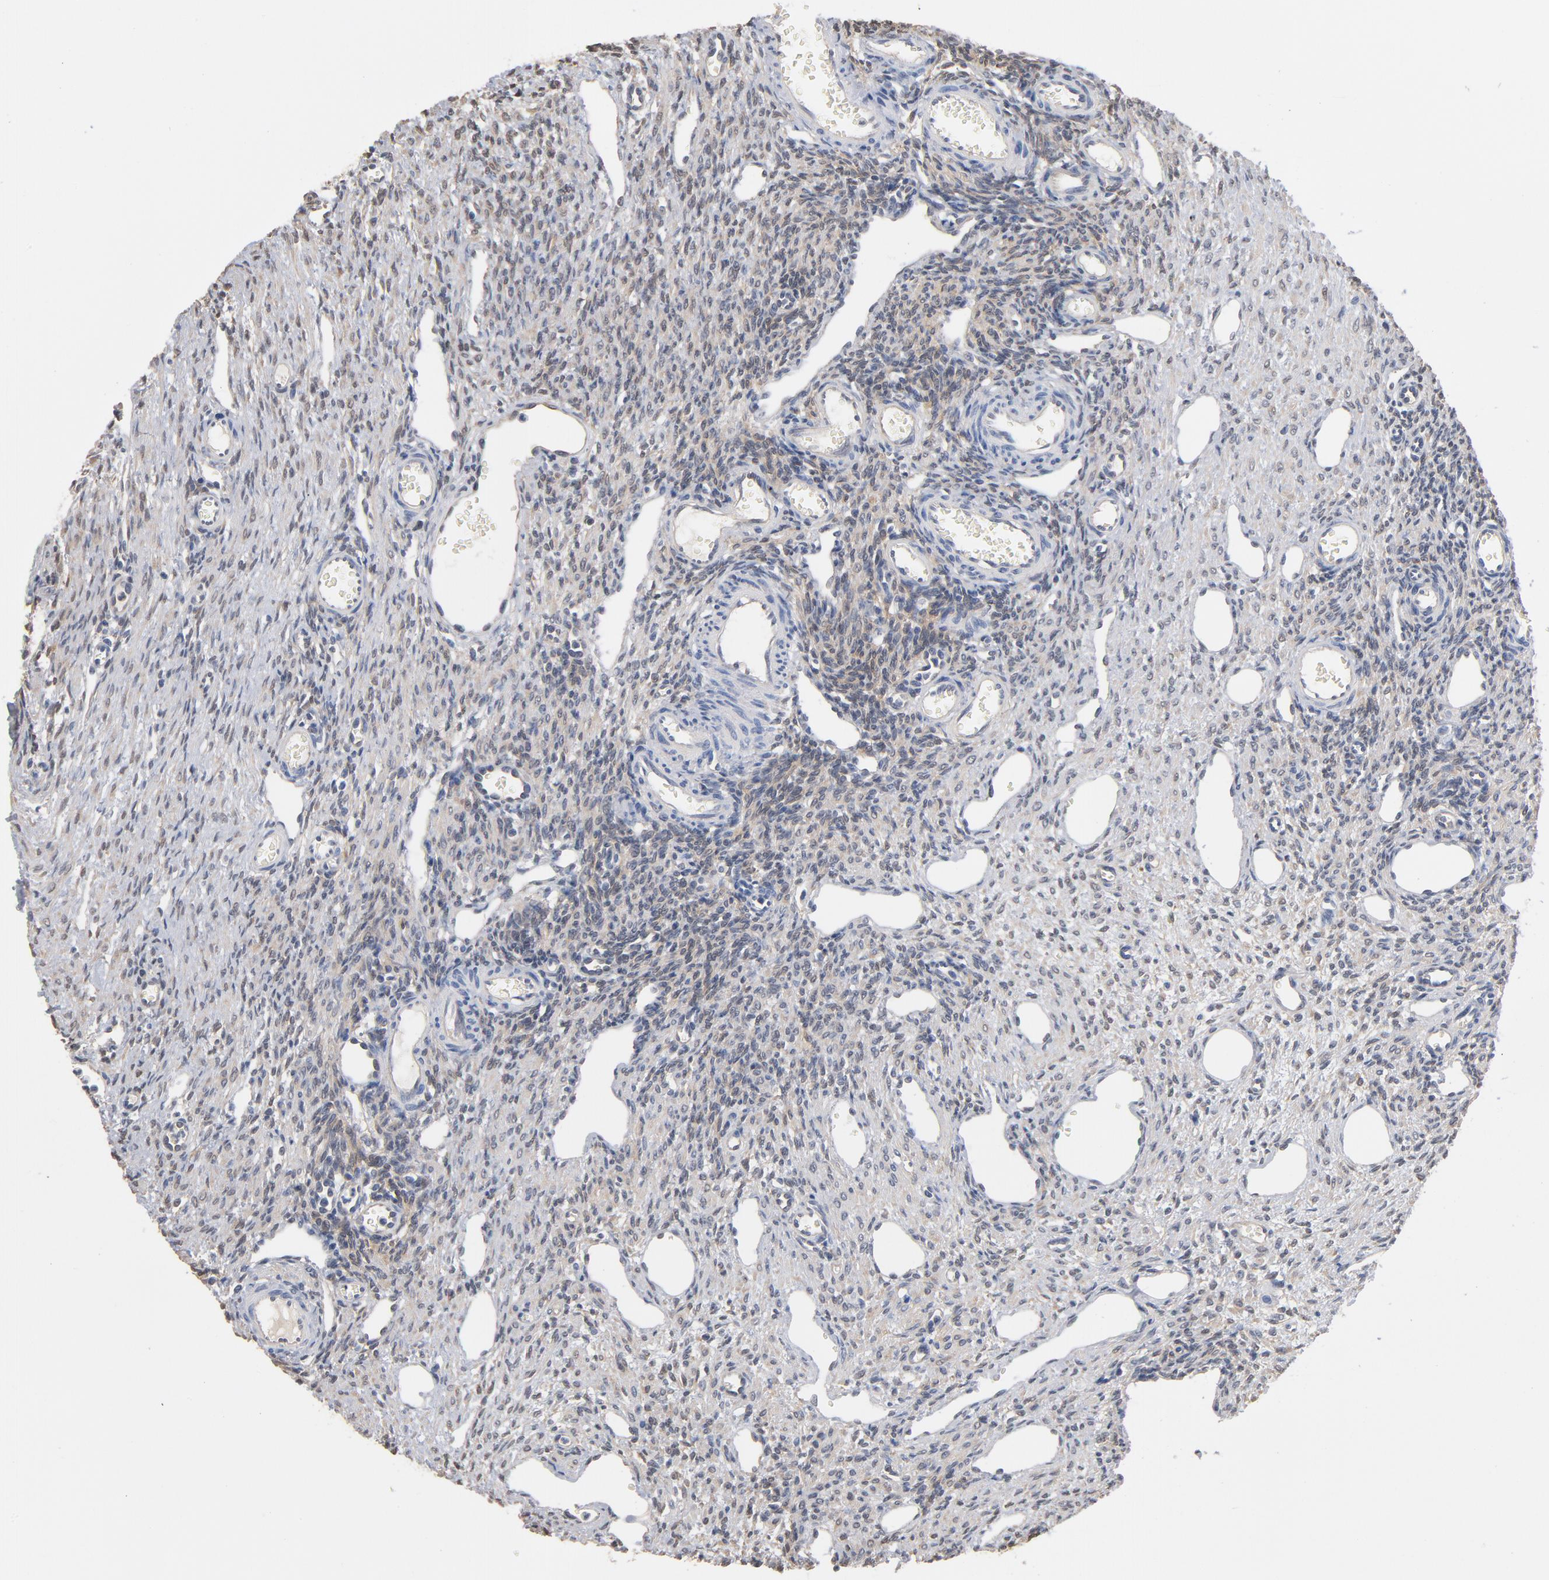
{"staining": {"intensity": "negative", "quantity": "none", "location": "none"}, "tissue": "ovary", "cell_type": "Follicle cells", "image_type": "normal", "snomed": [{"axis": "morphology", "description": "Normal tissue, NOS"}, {"axis": "topography", "description": "Ovary"}], "caption": "Follicle cells show no significant protein staining in benign ovary. The staining is performed using DAB brown chromogen with nuclei counter-stained in using hematoxylin.", "gene": "MIF", "patient": {"sex": "female", "age": 33}}